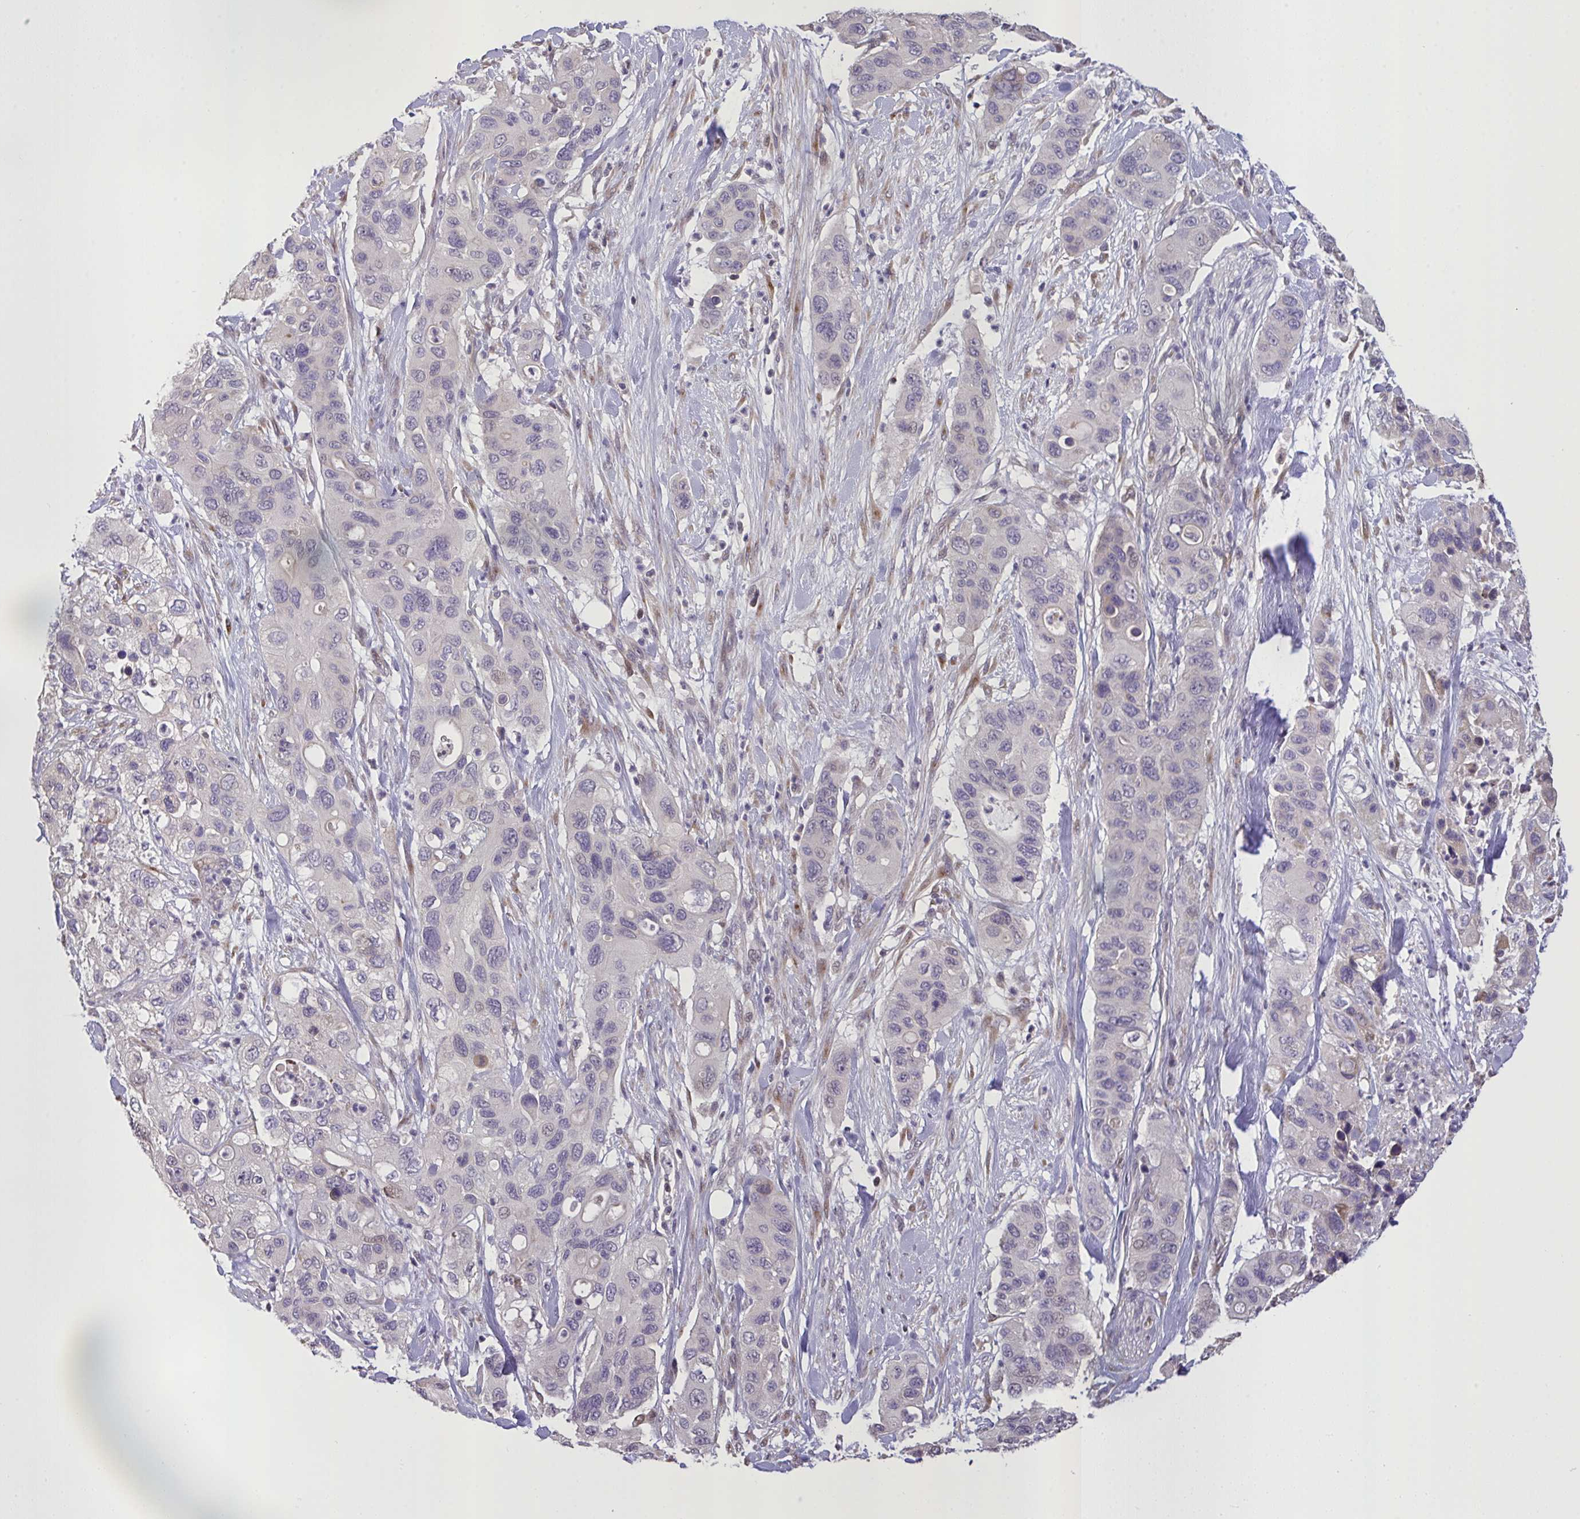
{"staining": {"intensity": "negative", "quantity": "none", "location": "none"}, "tissue": "pancreatic cancer", "cell_type": "Tumor cells", "image_type": "cancer", "snomed": [{"axis": "morphology", "description": "Adenocarcinoma, NOS"}, {"axis": "topography", "description": "Pancreas"}], "caption": "Protein analysis of adenocarcinoma (pancreatic) demonstrates no significant staining in tumor cells.", "gene": "MRGPRX2", "patient": {"sex": "female", "age": 71}}